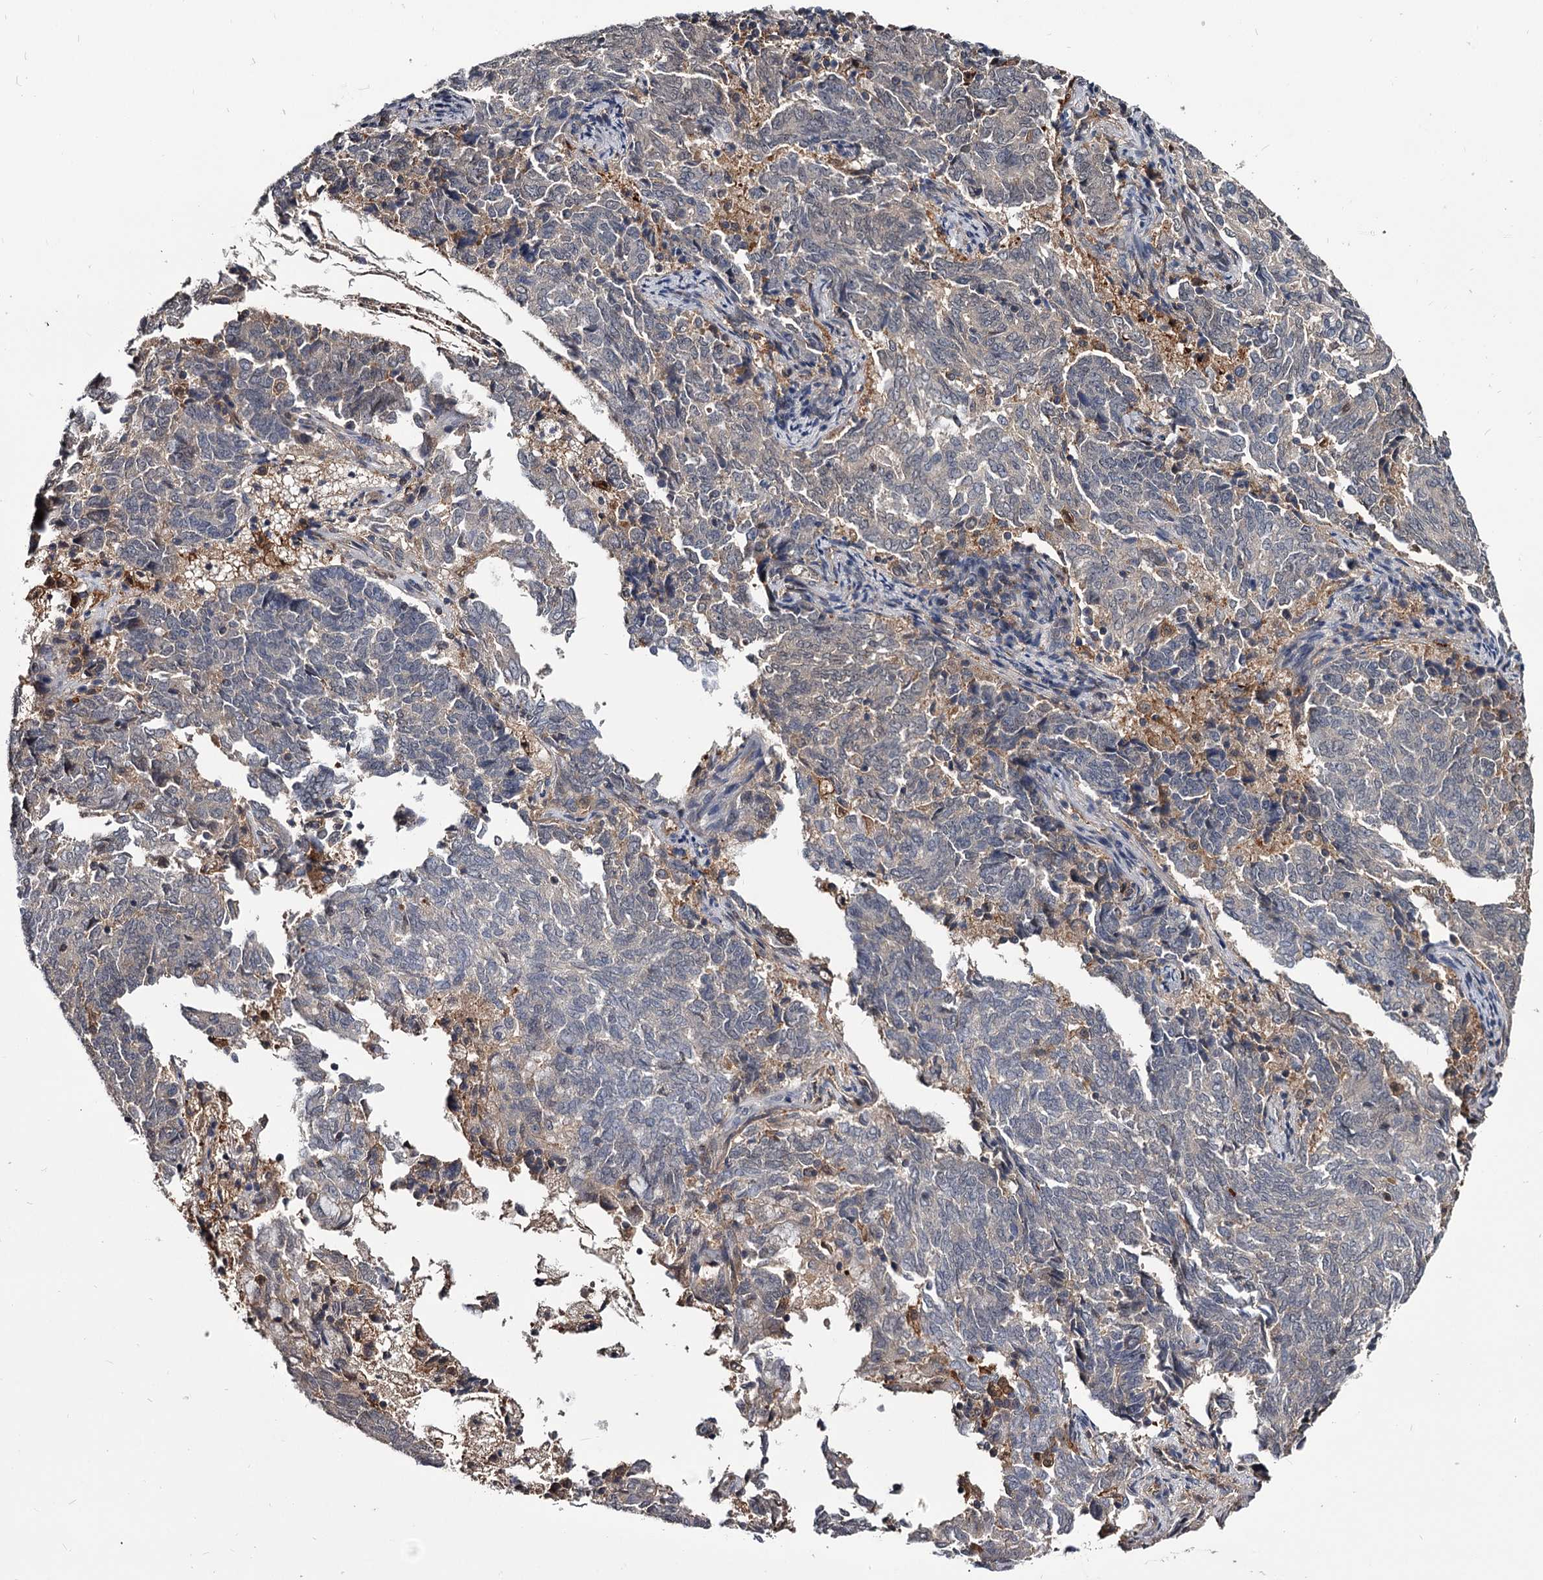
{"staining": {"intensity": "negative", "quantity": "none", "location": "none"}, "tissue": "endometrial cancer", "cell_type": "Tumor cells", "image_type": "cancer", "snomed": [{"axis": "morphology", "description": "Adenocarcinoma, NOS"}, {"axis": "topography", "description": "Endometrium"}], "caption": "Immunohistochemical staining of endometrial adenocarcinoma demonstrates no significant staining in tumor cells. (Brightfield microscopy of DAB (3,3'-diaminobenzidine) immunohistochemistry (IHC) at high magnification).", "gene": "GSTO1", "patient": {"sex": "female", "age": 80}}